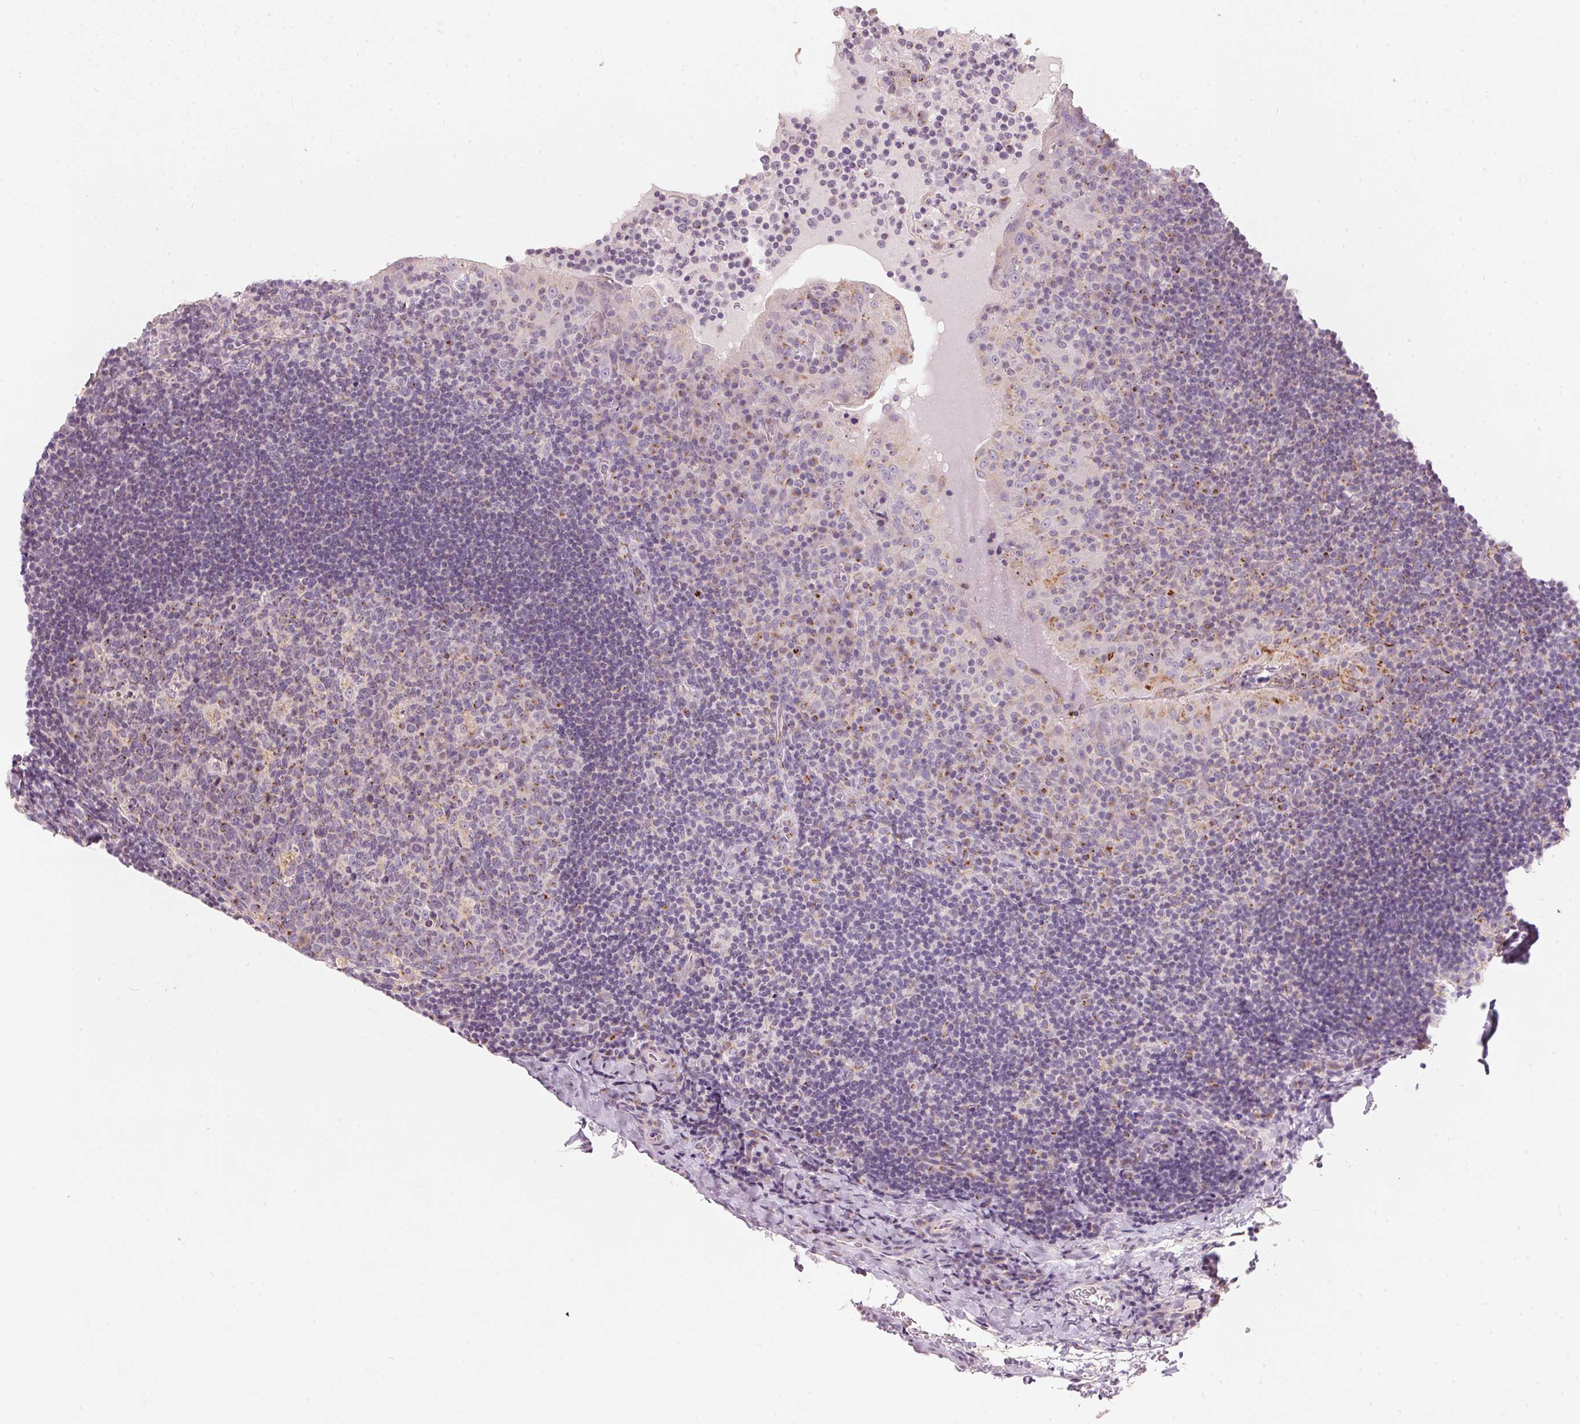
{"staining": {"intensity": "weak", "quantity": "<25%", "location": "cytoplasmic/membranous"}, "tissue": "tonsil", "cell_type": "Germinal center cells", "image_type": "normal", "snomed": [{"axis": "morphology", "description": "Normal tissue, NOS"}, {"axis": "topography", "description": "Tonsil"}], "caption": "Micrograph shows no significant protein positivity in germinal center cells of benign tonsil. (Brightfield microscopy of DAB immunohistochemistry (IHC) at high magnification).", "gene": "DRAM2", "patient": {"sex": "male", "age": 17}}